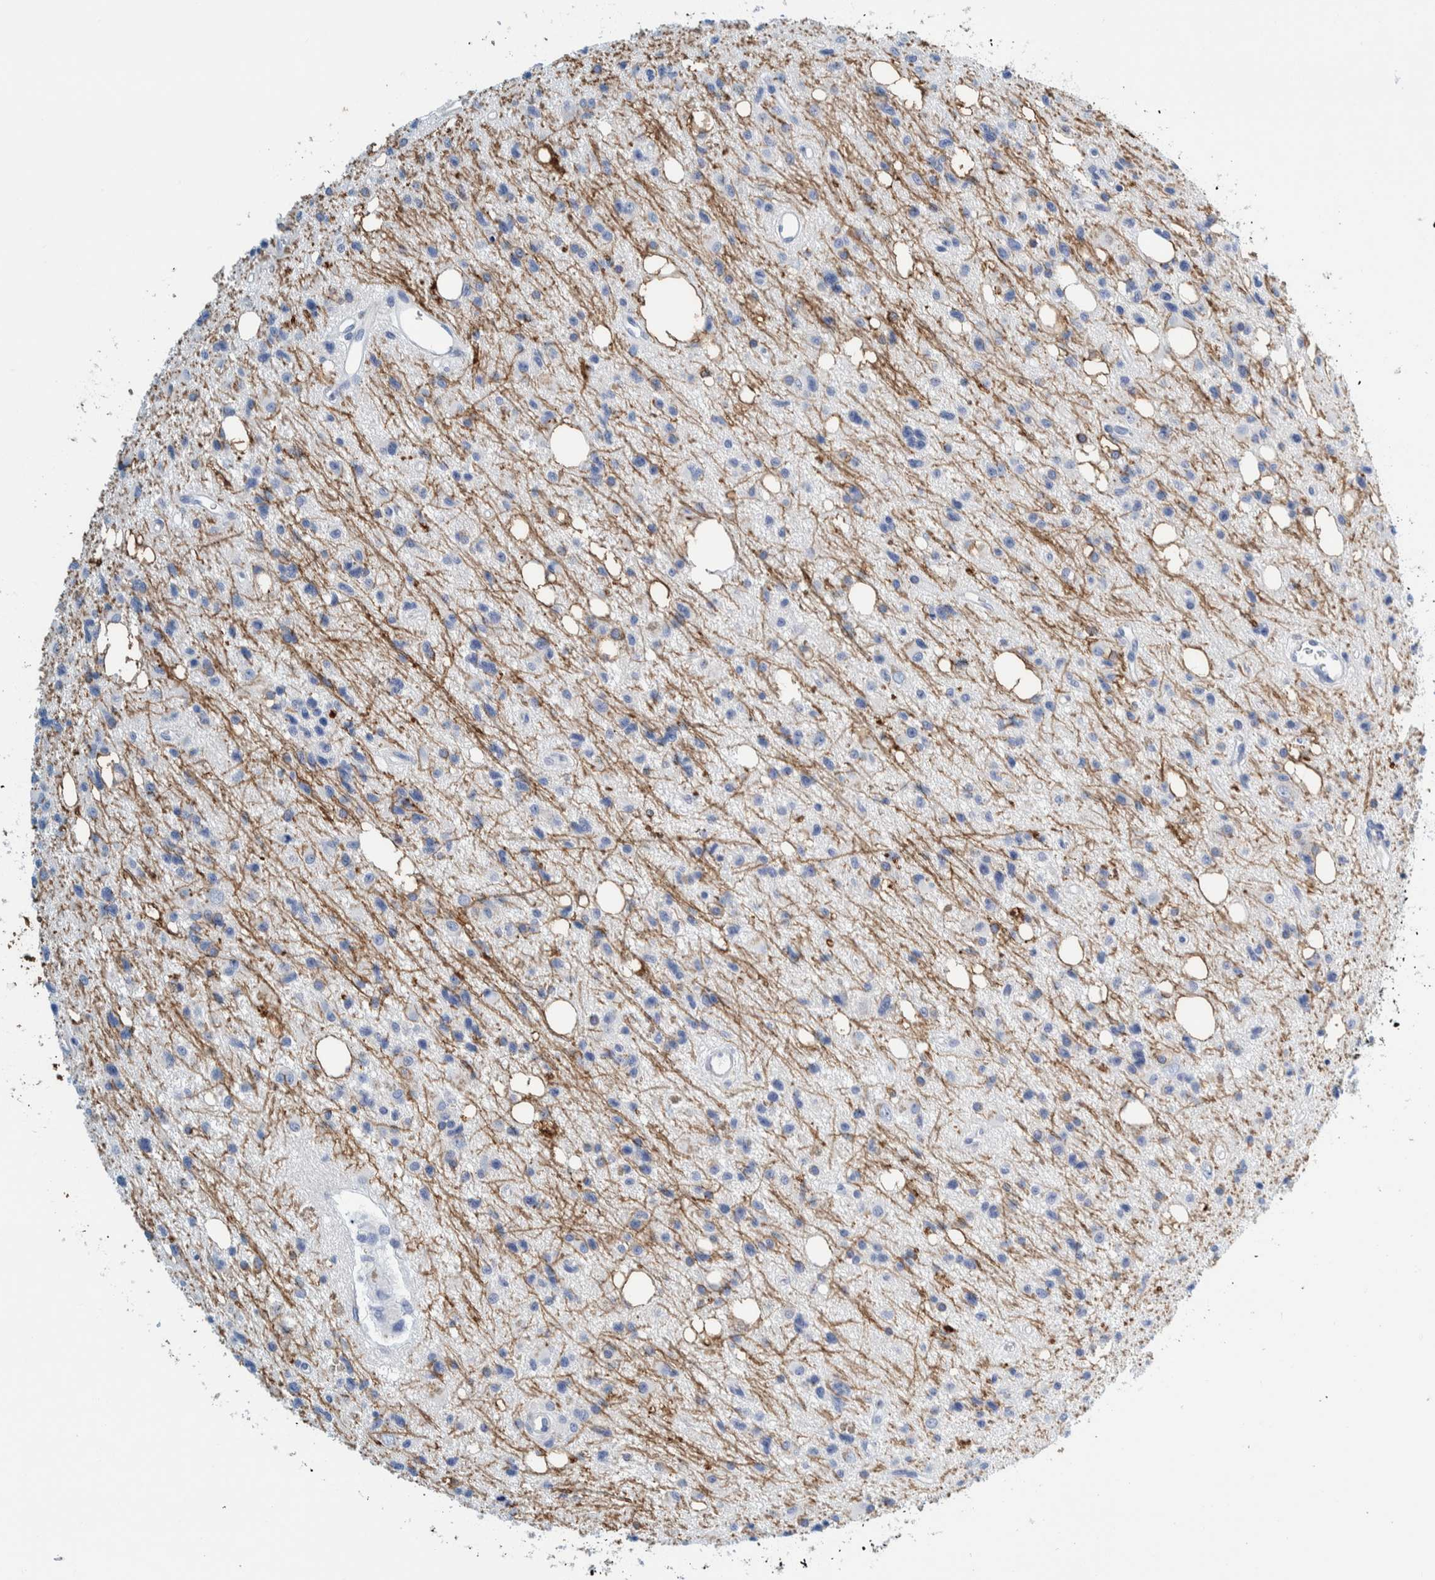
{"staining": {"intensity": "negative", "quantity": "none", "location": "none"}, "tissue": "glioma", "cell_type": "Tumor cells", "image_type": "cancer", "snomed": [{"axis": "morphology", "description": "Glioma, malignant, High grade"}, {"axis": "topography", "description": "Brain"}], "caption": "Histopathology image shows no protein positivity in tumor cells of glioma tissue.", "gene": "MOG", "patient": {"sex": "female", "age": 62}}